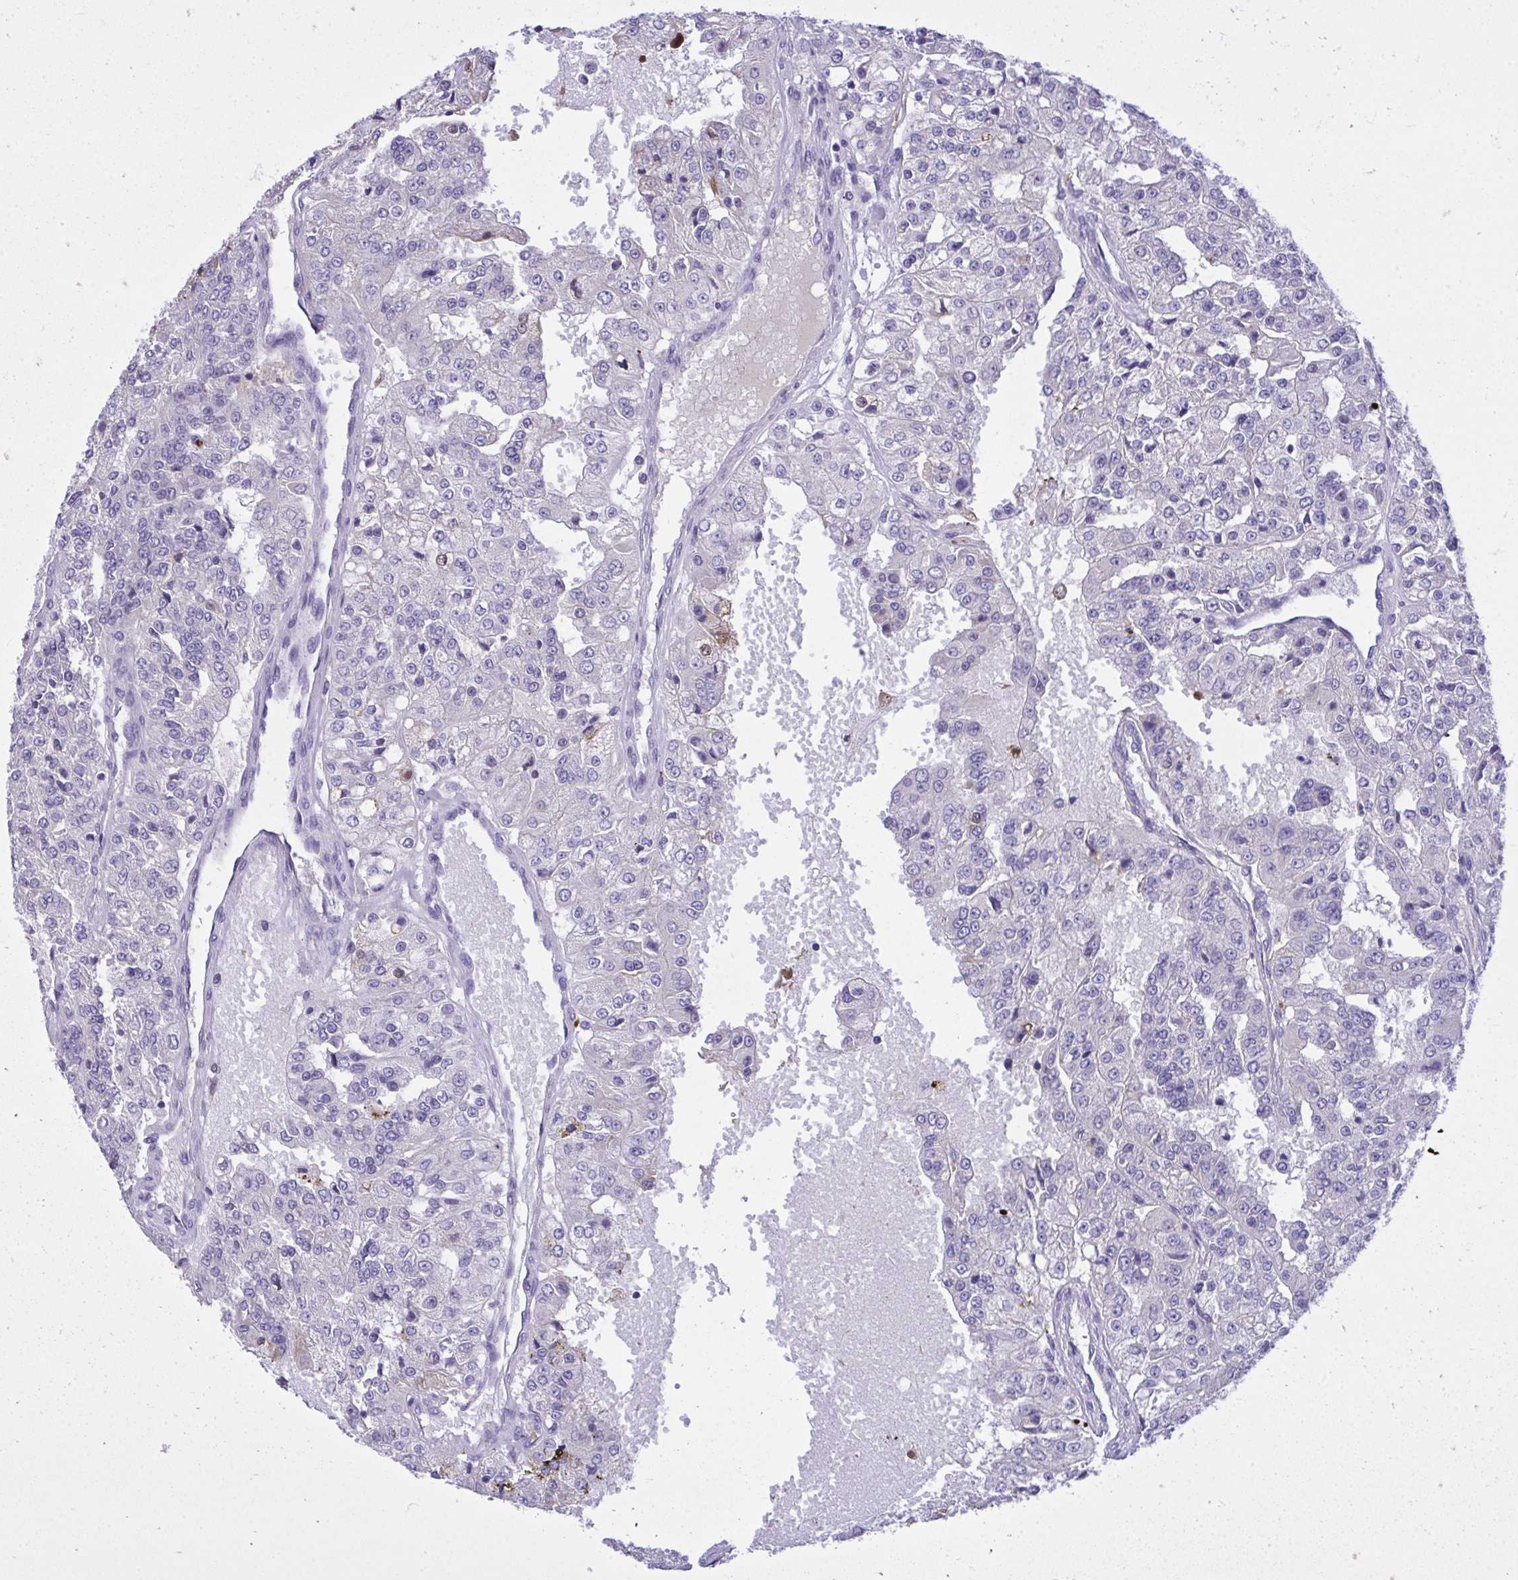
{"staining": {"intensity": "weak", "quantity": "<25%", "location": "cytoplasmic/membranous,nuclear"}, "tissue": "renal cancer", "cell_type": "Tumor cells", "image_type": "cancer", "snomed": [{"axis": "morphology", "description": "Adenocarcinoma, NOS"}, {"axis": "topography", "description": "Kidney"}], "caption": "Tumor cells show no significant protein expression in adenocarcinoma (renal).", "gene": "HRG", "patient": {"sex": "female", "age": 63}}